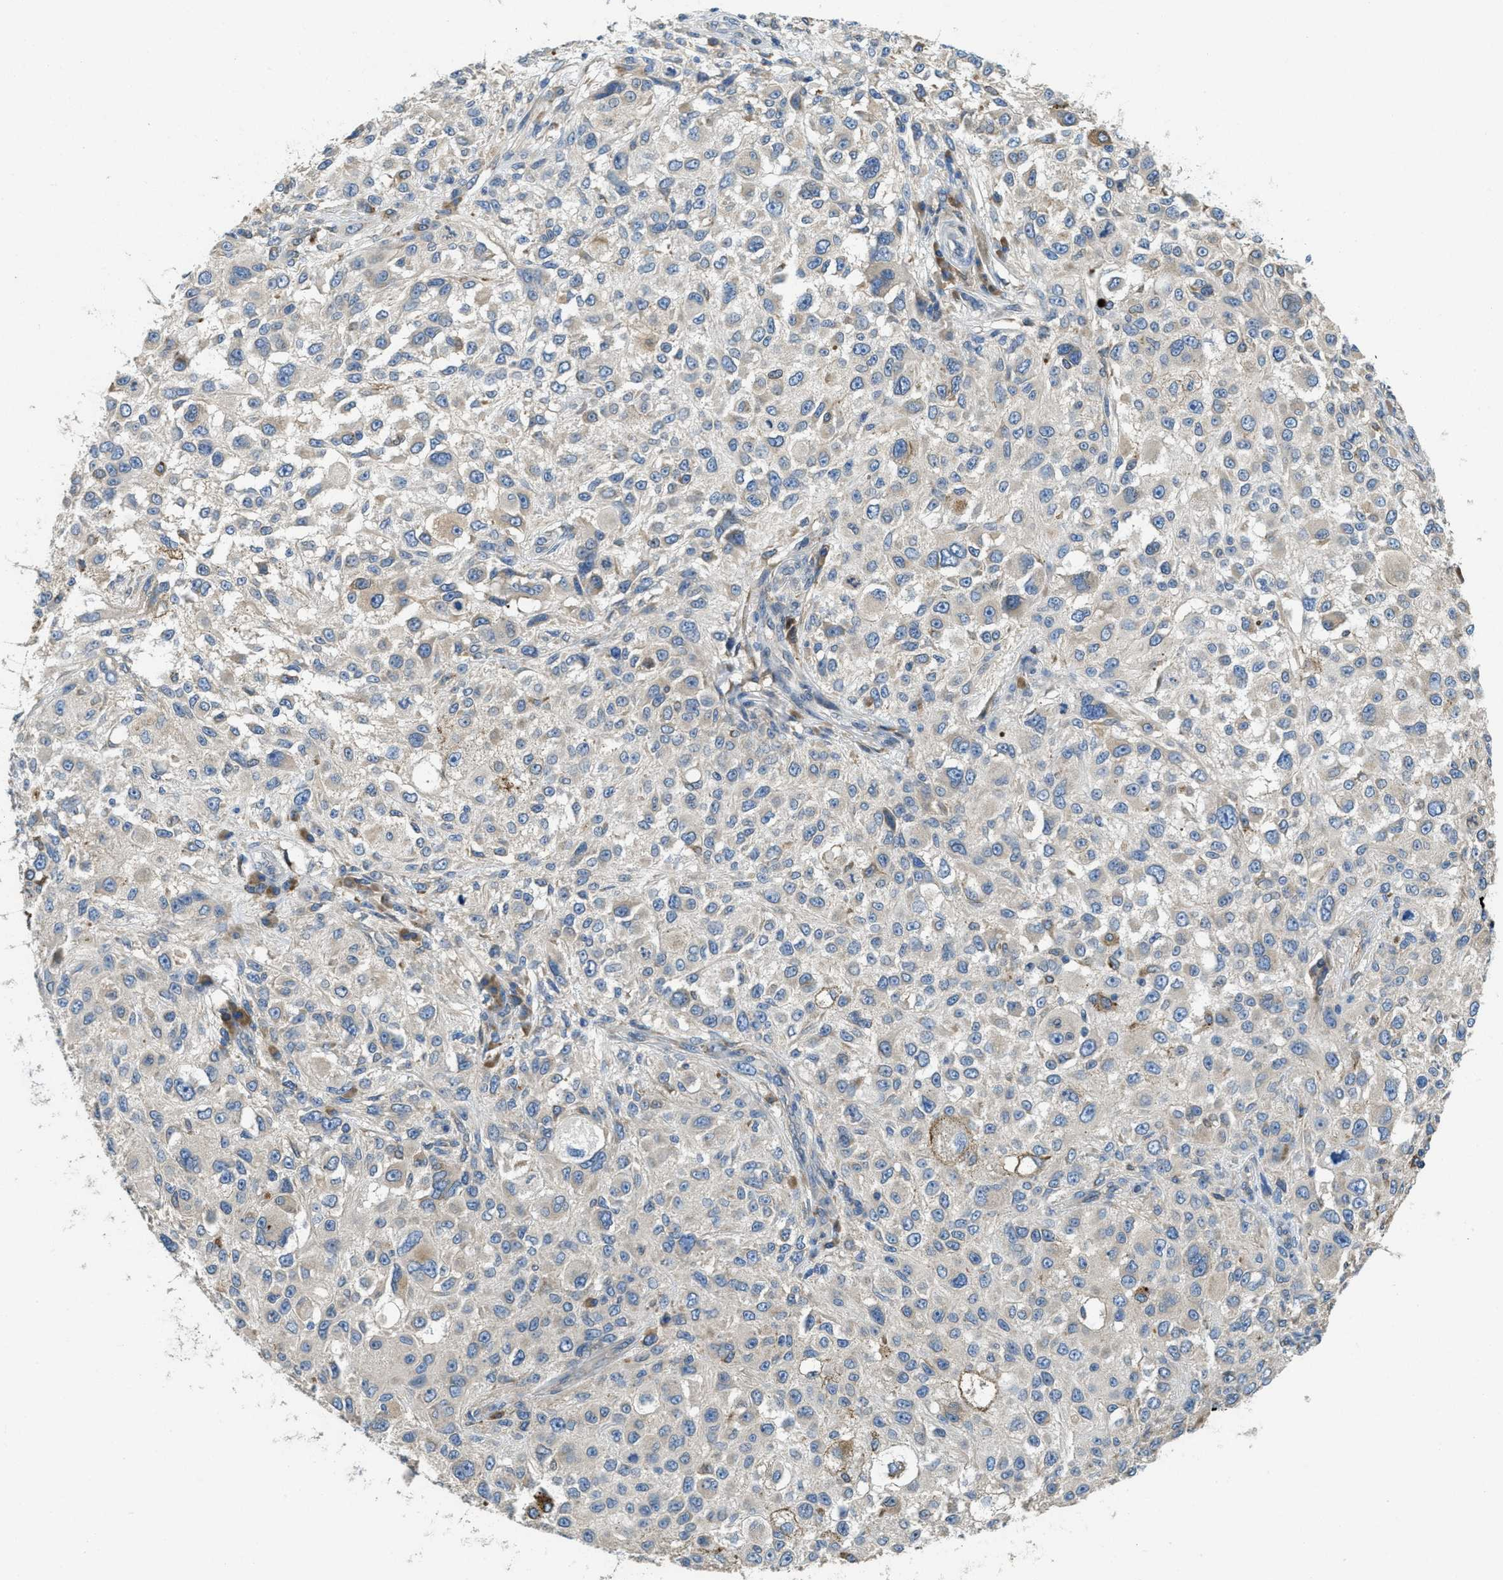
{"staining": {"intensity": "negative", "quantity": "none", "location": "none"}, "tissue": "melanoma", "cell_type": "Tumor cells", "image_type": "cancer", "snomed": [{"axis": "morphology", "description": "Necrosis, NOS"}, {"axis": "morphology", "description": "Malignant melanoma, NOS"}, {"axis": "topography", "description": "Skin"}], "caption": "Immunohistochemistry (IHC) histopathology image of human melanoma stained for a protein (brown), which shows no expression in tumor cells. (Immunohistochemistry (IHC), brightfield microscopy, high magnification).", "gene": "MPDU1", "patient": {"sex": "female", "age": 87}}